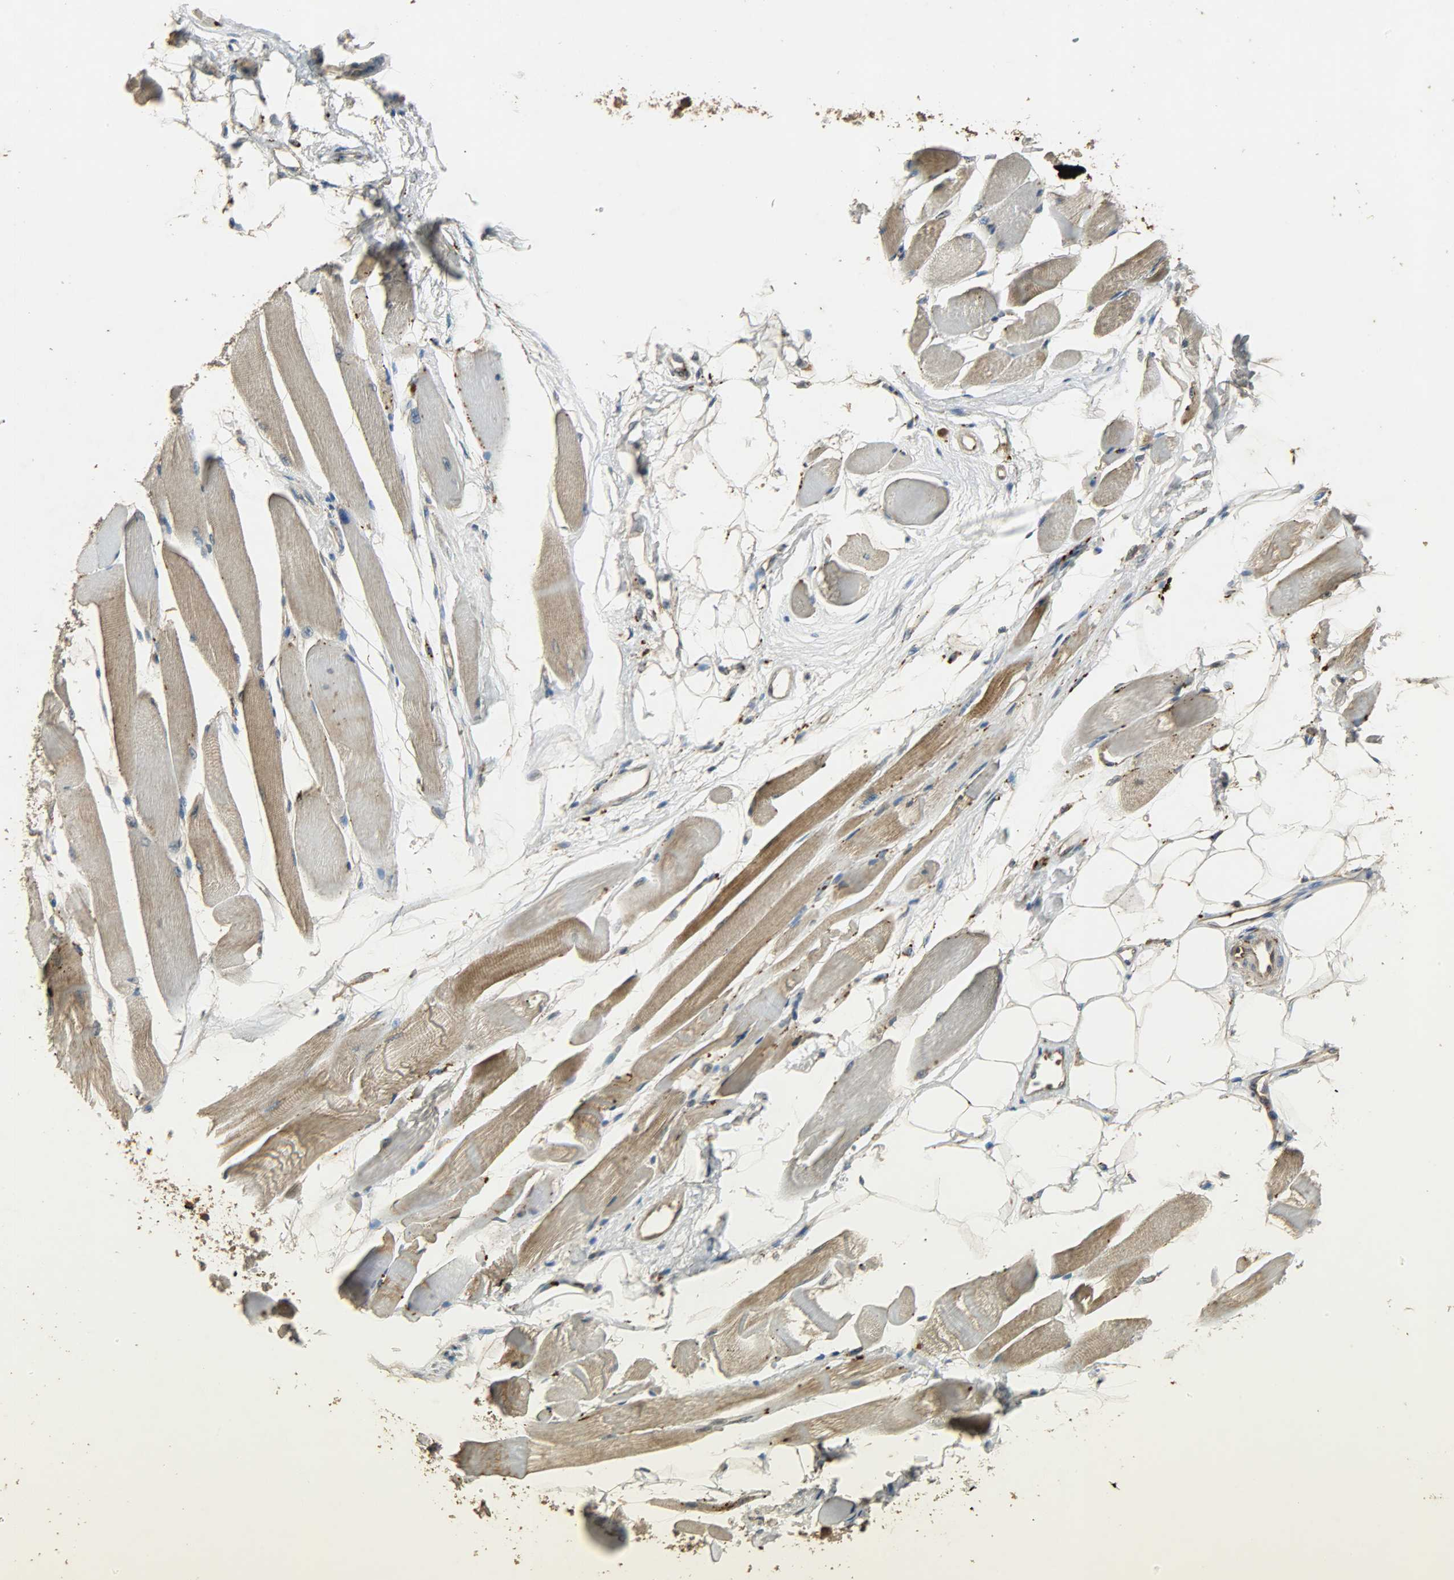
{"staining": {"intensity": "moderate", "quantity": ">75%", "location": "cytoplasmic/membranous"}, "tissue": "skeletal muscle", "cell_type": "Myocytes", "image_type": "normal", "snomed": [{"axis": "morphology", "description": "Normal tissue, NOS"}, {"axis": "topography", "description": "Skeletal muscle"}, {"axis": "topography", "description": "Peripheral nerve tissue"}], "caption": "This is a photomicrograph of immunohistochemistry staining of unremarkable skeletal muscle, which shows moderate staining in the cytoplasmic/membranous of myocytes.", "gene": "ATP2B1", "patient": {"sex": "female", "age": 84}}